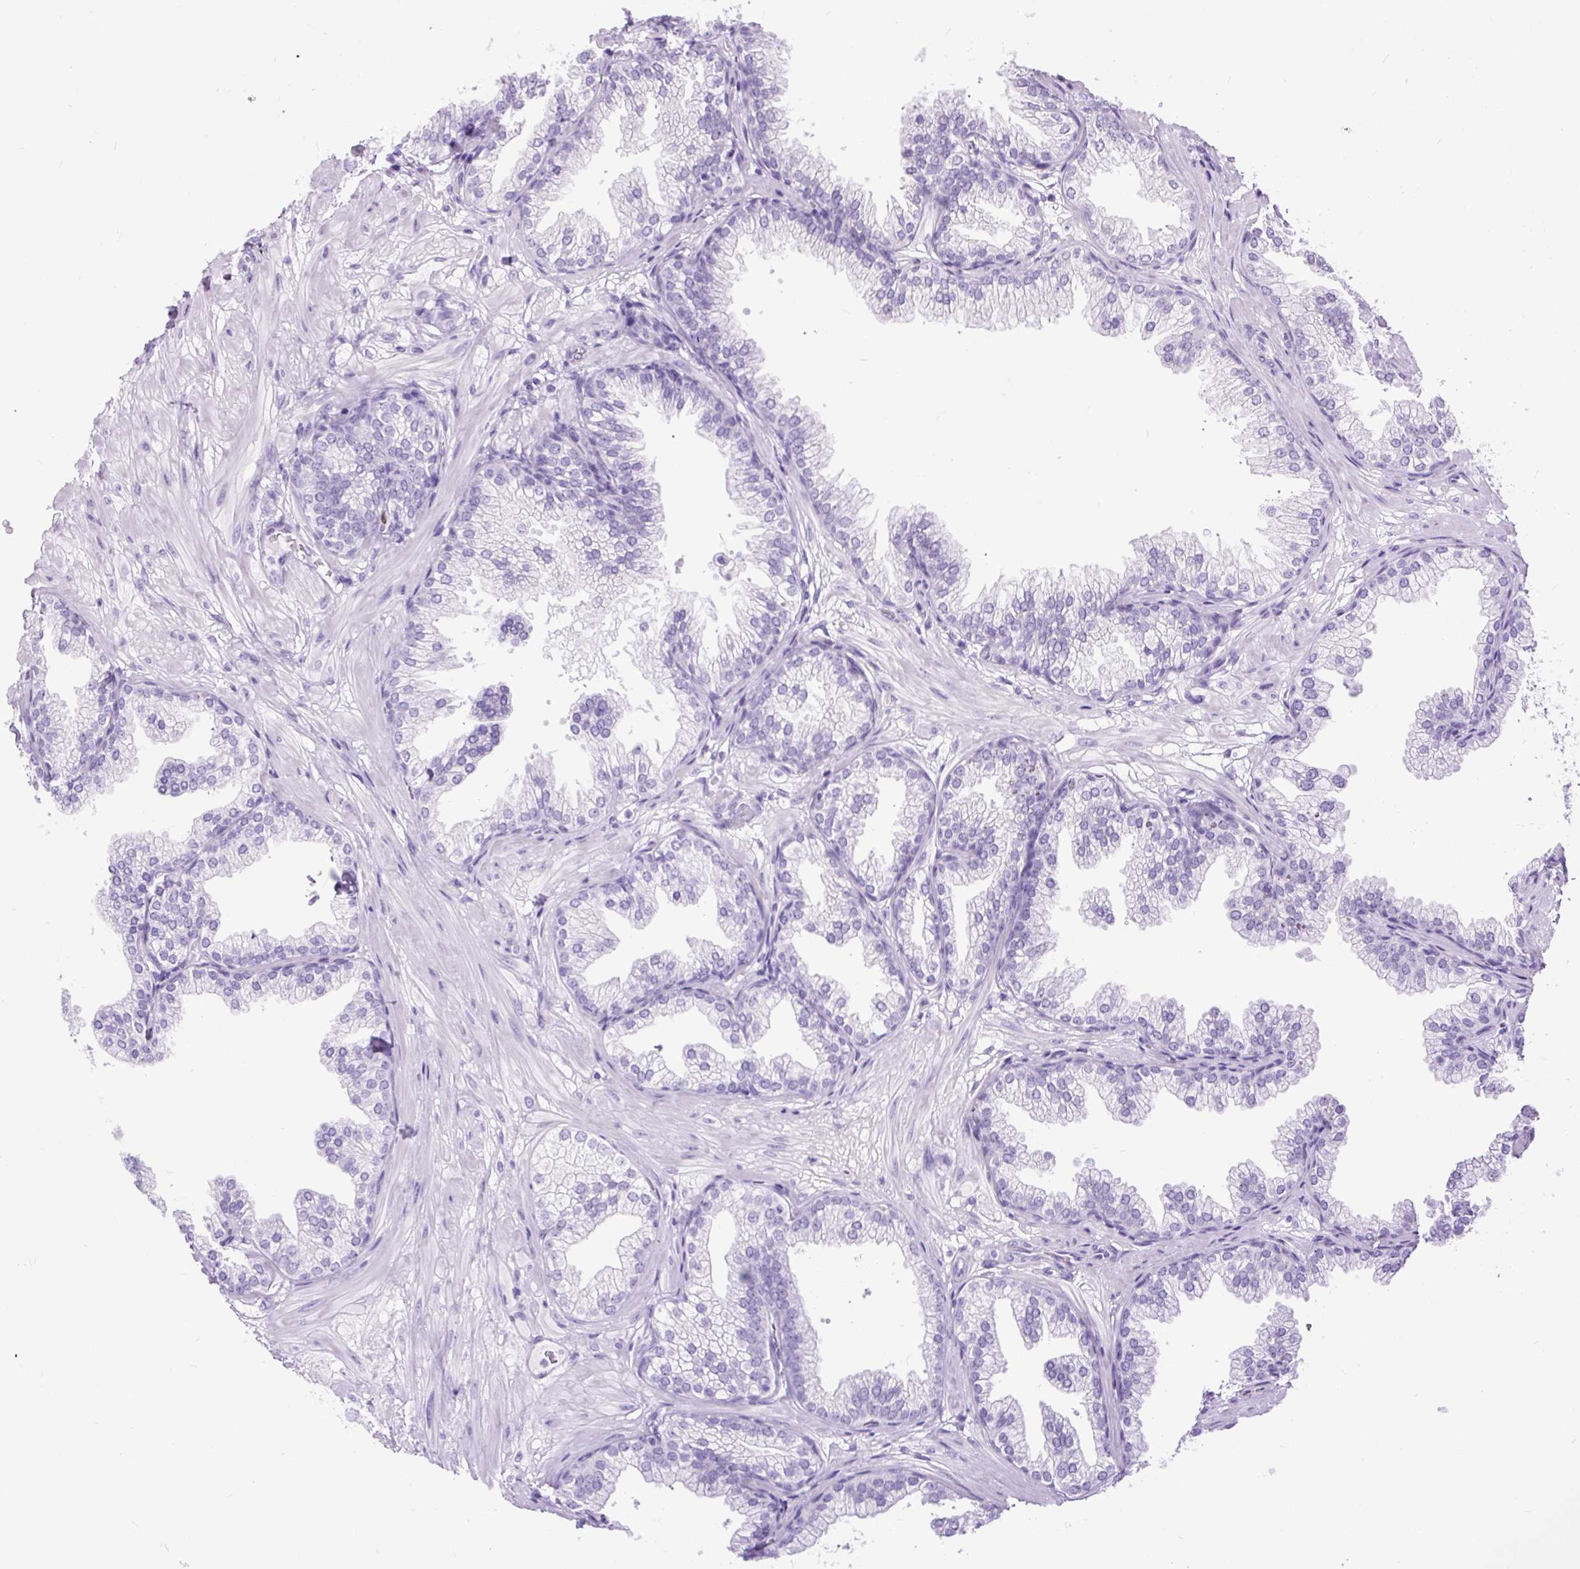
{"staining": {"intensity": "negative", "quantity": "none", "location": "none"}, "tissue": "prostate", "cell_type": "Glandular cells", "image_type": "normal", "snomed": [{"axis": "morphology", "description": "Normal tissue, NOS"}, {"axis": "topography", "description": "Prostate"}], "caption": "The micrograph displays no staining of glandular cells in normal prostate.", "gene": "RACGAP1", "patient": {"sex": "male", "age": 37}}